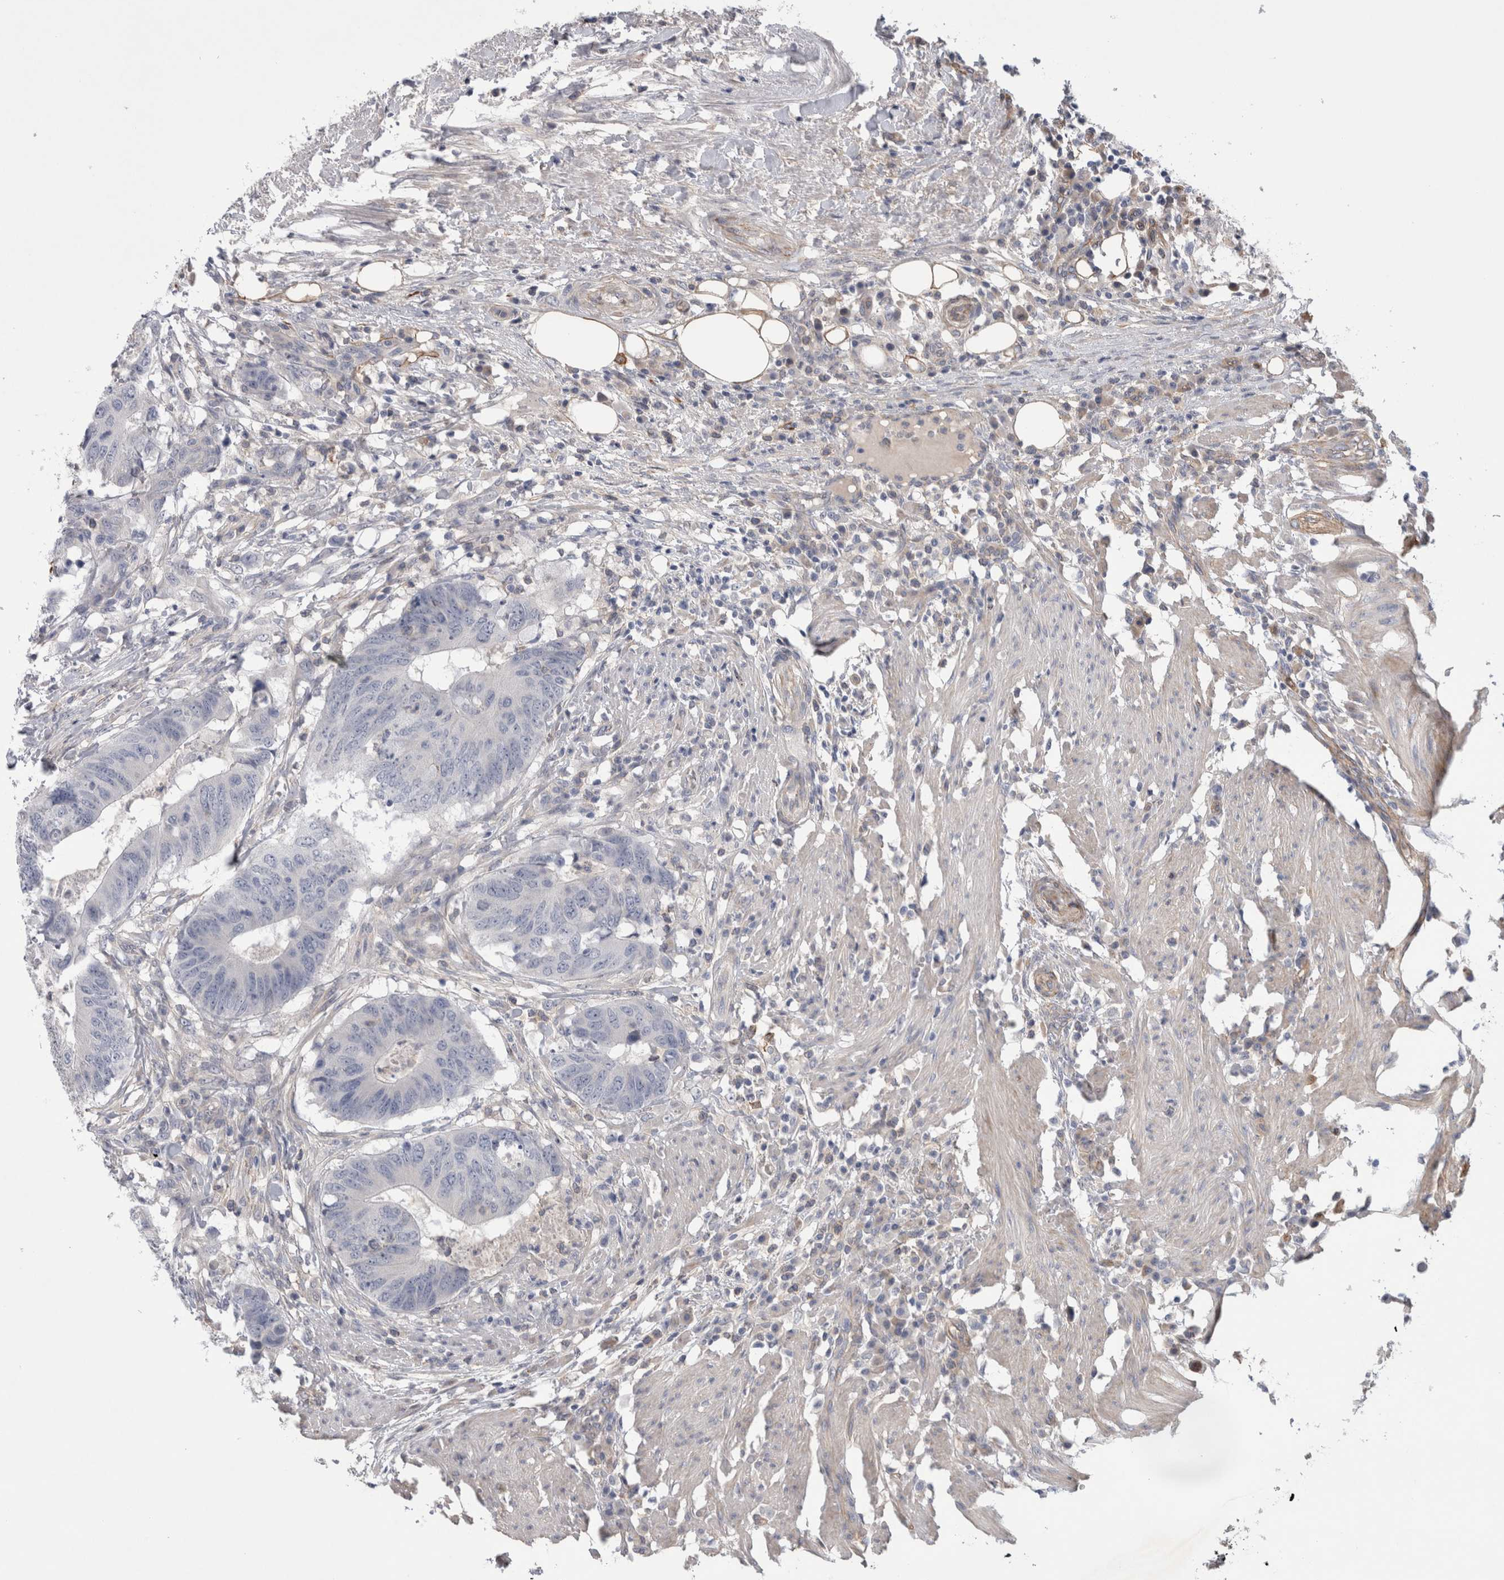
{"staining": {"intensity": "negative", "quantity": "none", "location": "none"}, "tissue": "colorectal cancer", "cell_type": "Tumor cells", "image_type": "cancer", "snomed": [{"axis": "morphology", "description": "Adenocarcinoma, NOS"}, {"axis": "topography", "description": "Colon"}], "caption": "IHC image of neoplastic tissue: human colorectal cancer stained with DAB demonstrates no significant protein expression in tumor cells.", "gene": "ANKFY1", "patient": {"sex": "male", "age": 56}}